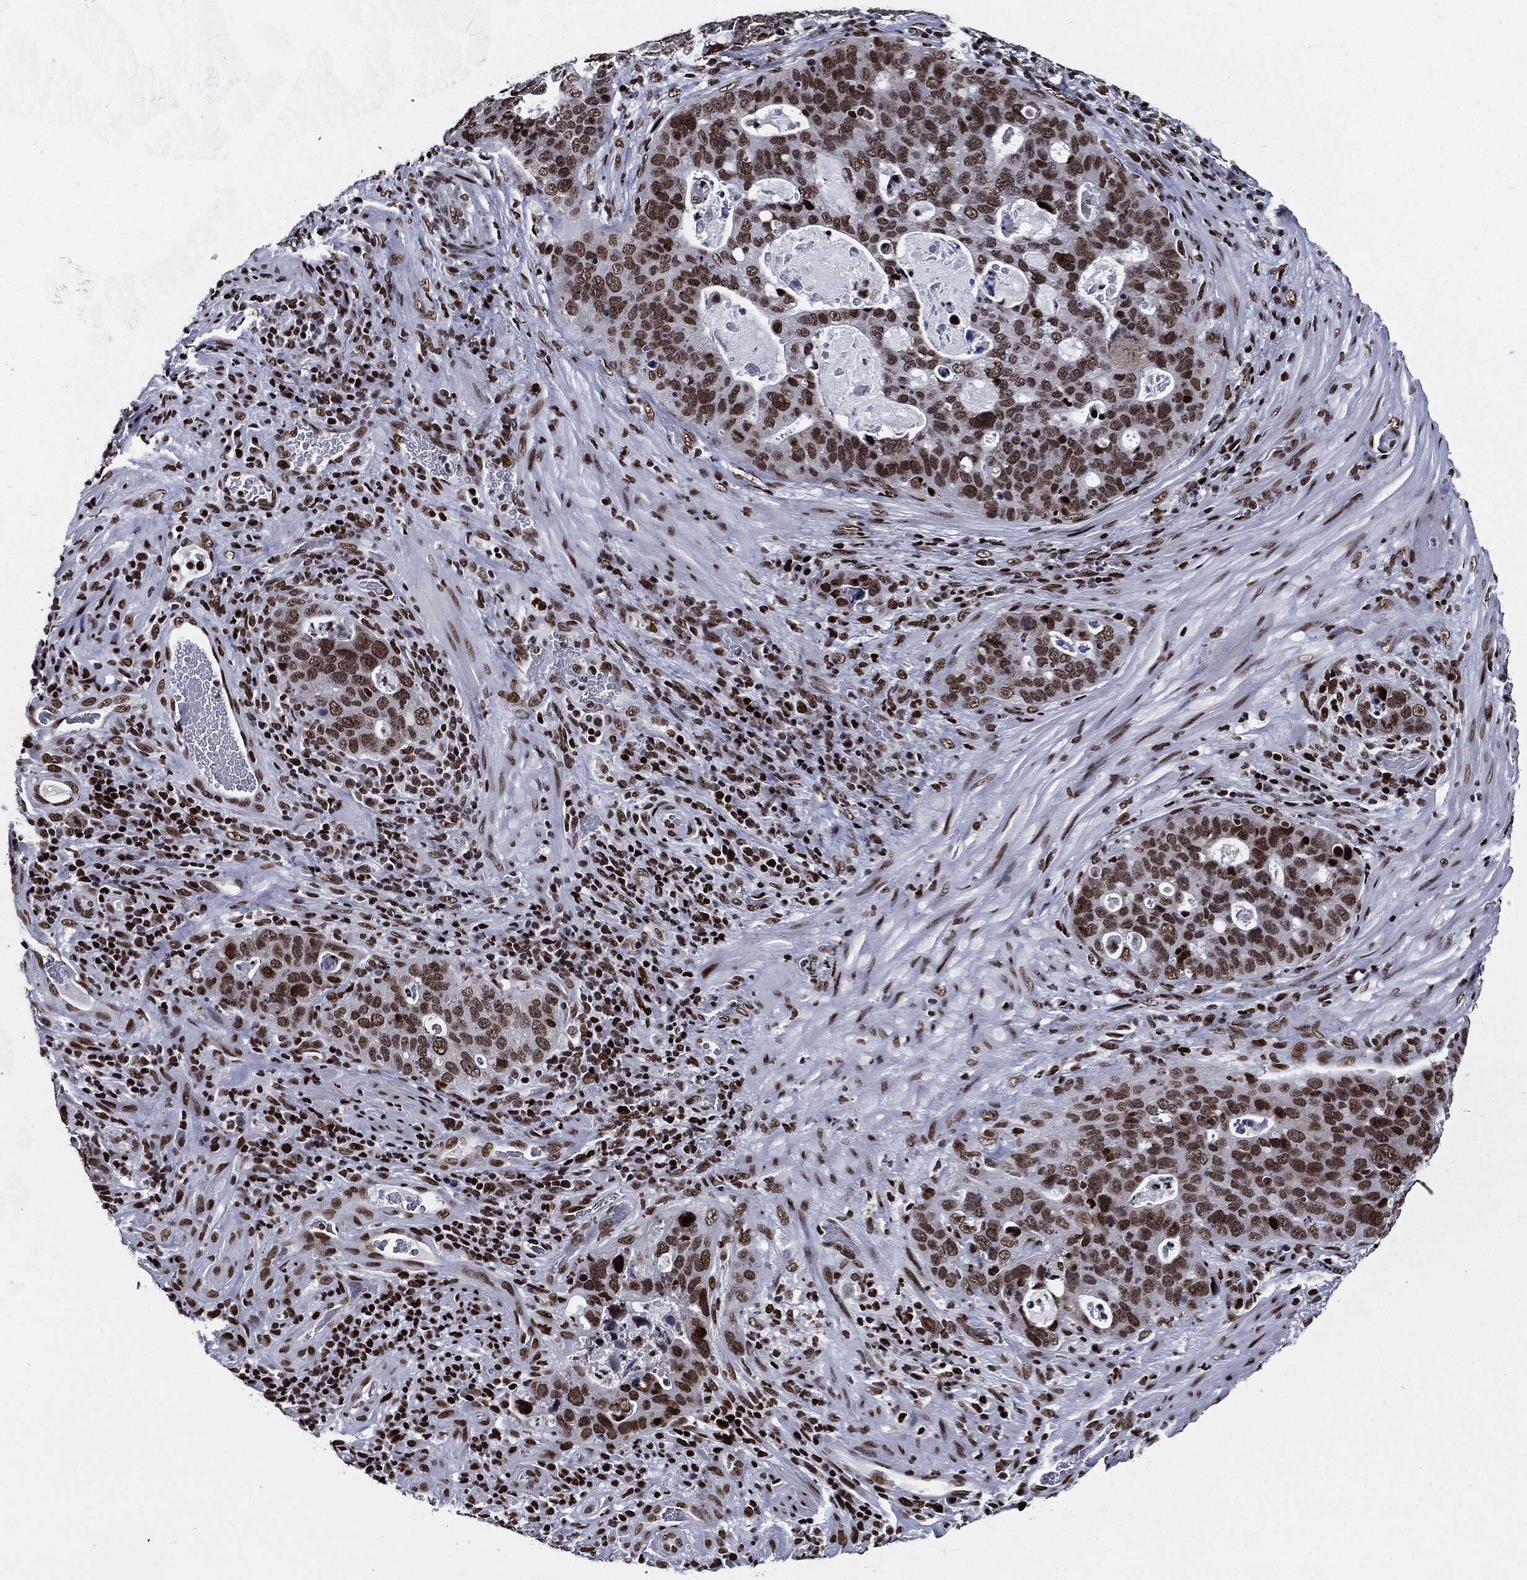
{"staining": {"intensity": "moderate", "quantity": ">75%", "location": "nuclear"}, "tissue": "stomach cancer", "cell_type": "Tumor cells", "image_type": "cancer", "snomed": [{"axis": "morphology", "description": "Adenocarcinoma, NOS"}, {"axis": "topography", "description": "Stomach"}], "caption": "High-power microscopy captured an immunohistochemistry histopathology image of stomach cancer (adenocarcinoma), revealing moderate nuclear expression in approximately >75% of tumor cells.", "gene": "ZFP91", "patient": {"sex": "male", "age": 54}}